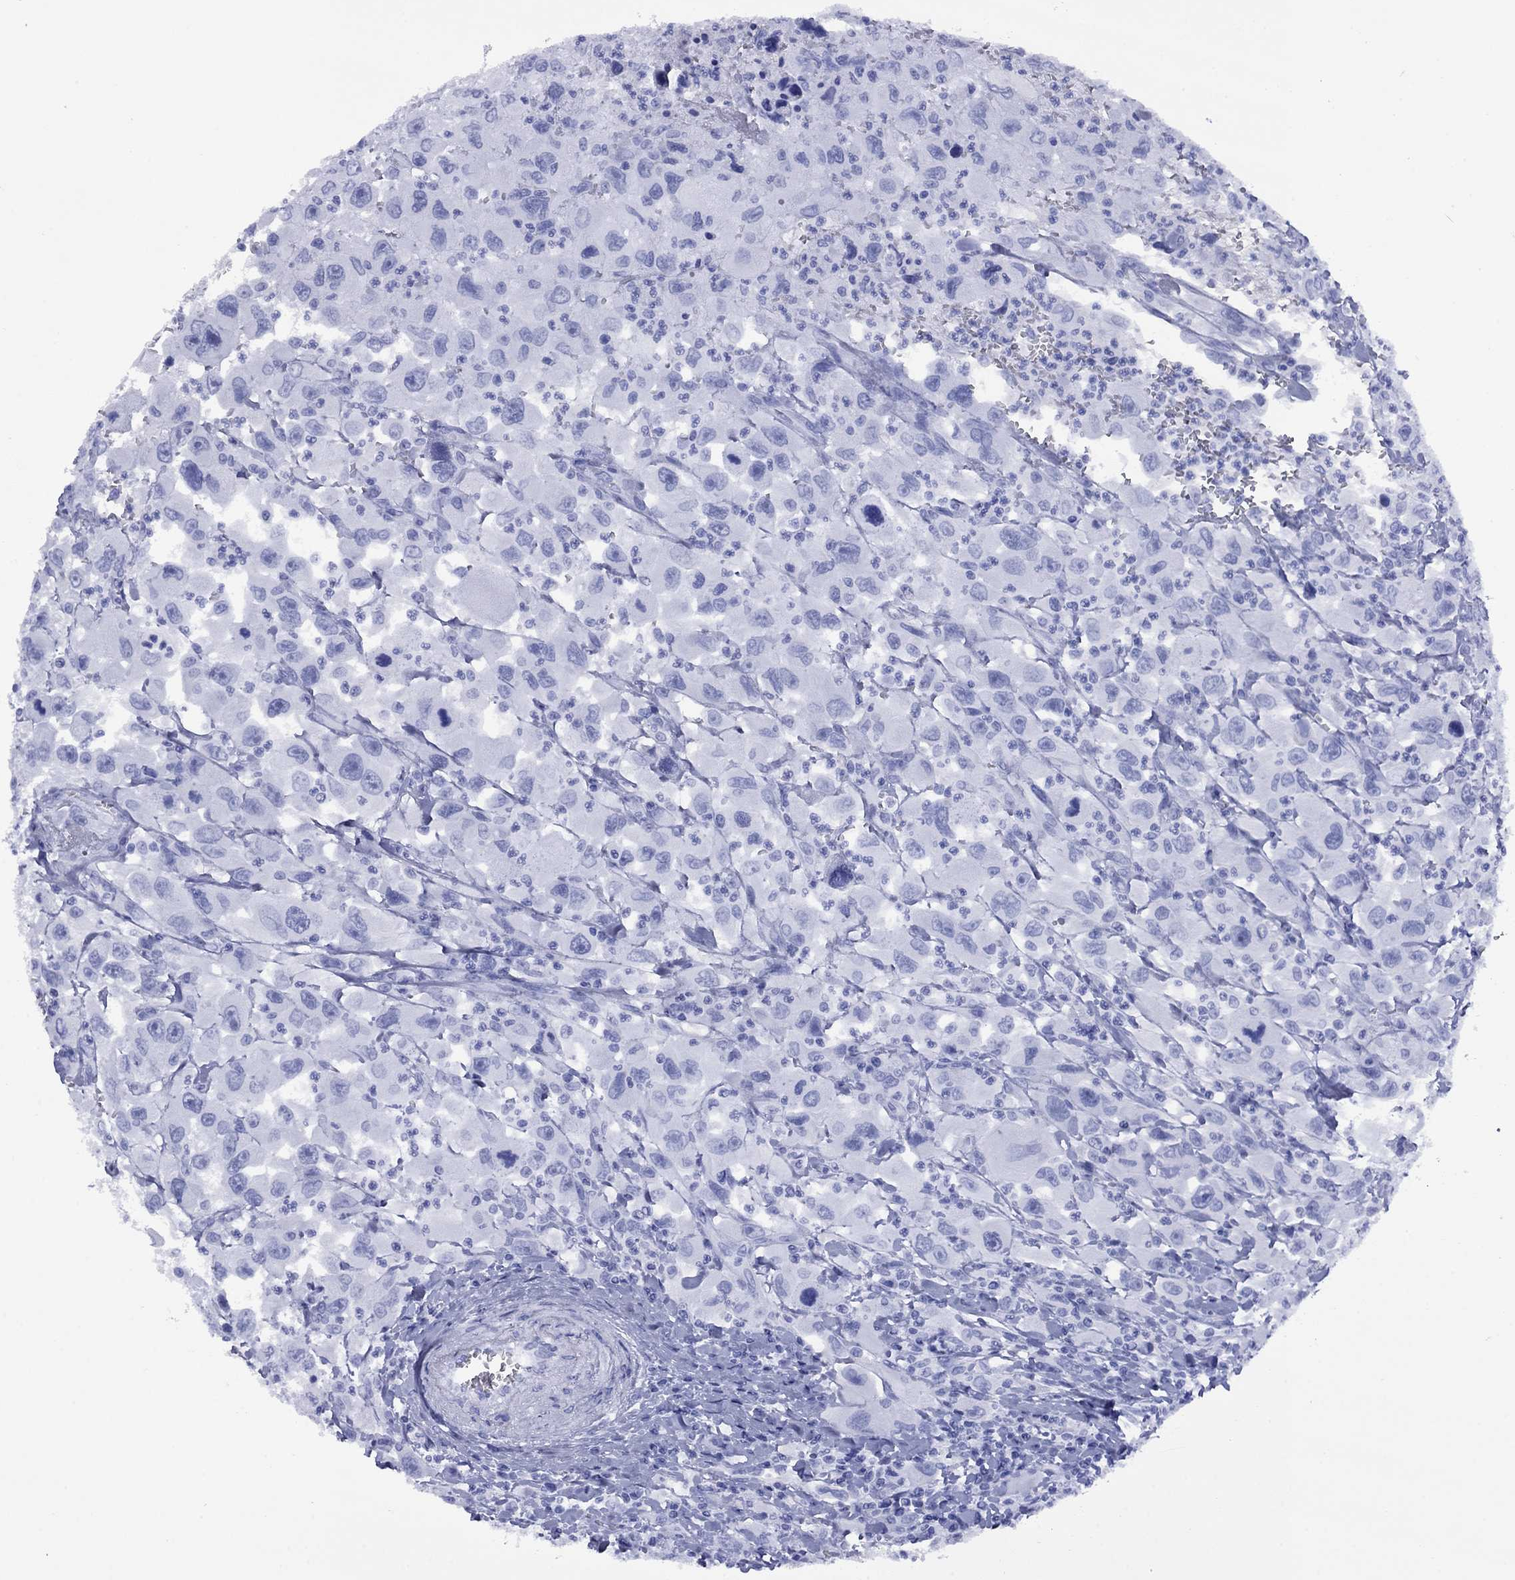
{"staining": {"intensity": "negative", "quantity": "none", "location": "none"}, "tissue": "head and neck cancer", "cell_type": "Tumor cells", "image_type": "cancer", "snomed": [{"axis": "morphology", "description": "Squamous cell carcinoma, NOS"}, {"axis": "morphology", "description": "Squamous cell carcinoma, metastatic, NOS"}, {"axis": "topography", "description": "Oral tissue"}, {"axis": "topography", "description": "Head-Neck"}], "caption": "This histopathology image is of head and neck cancer stained with IHC to label a protein in brown with the nuclei are counter-stained blue. There is no positivity in tumor cells.", "gene": "APOA2", "patient": {"sex": "female", "age": 85}}